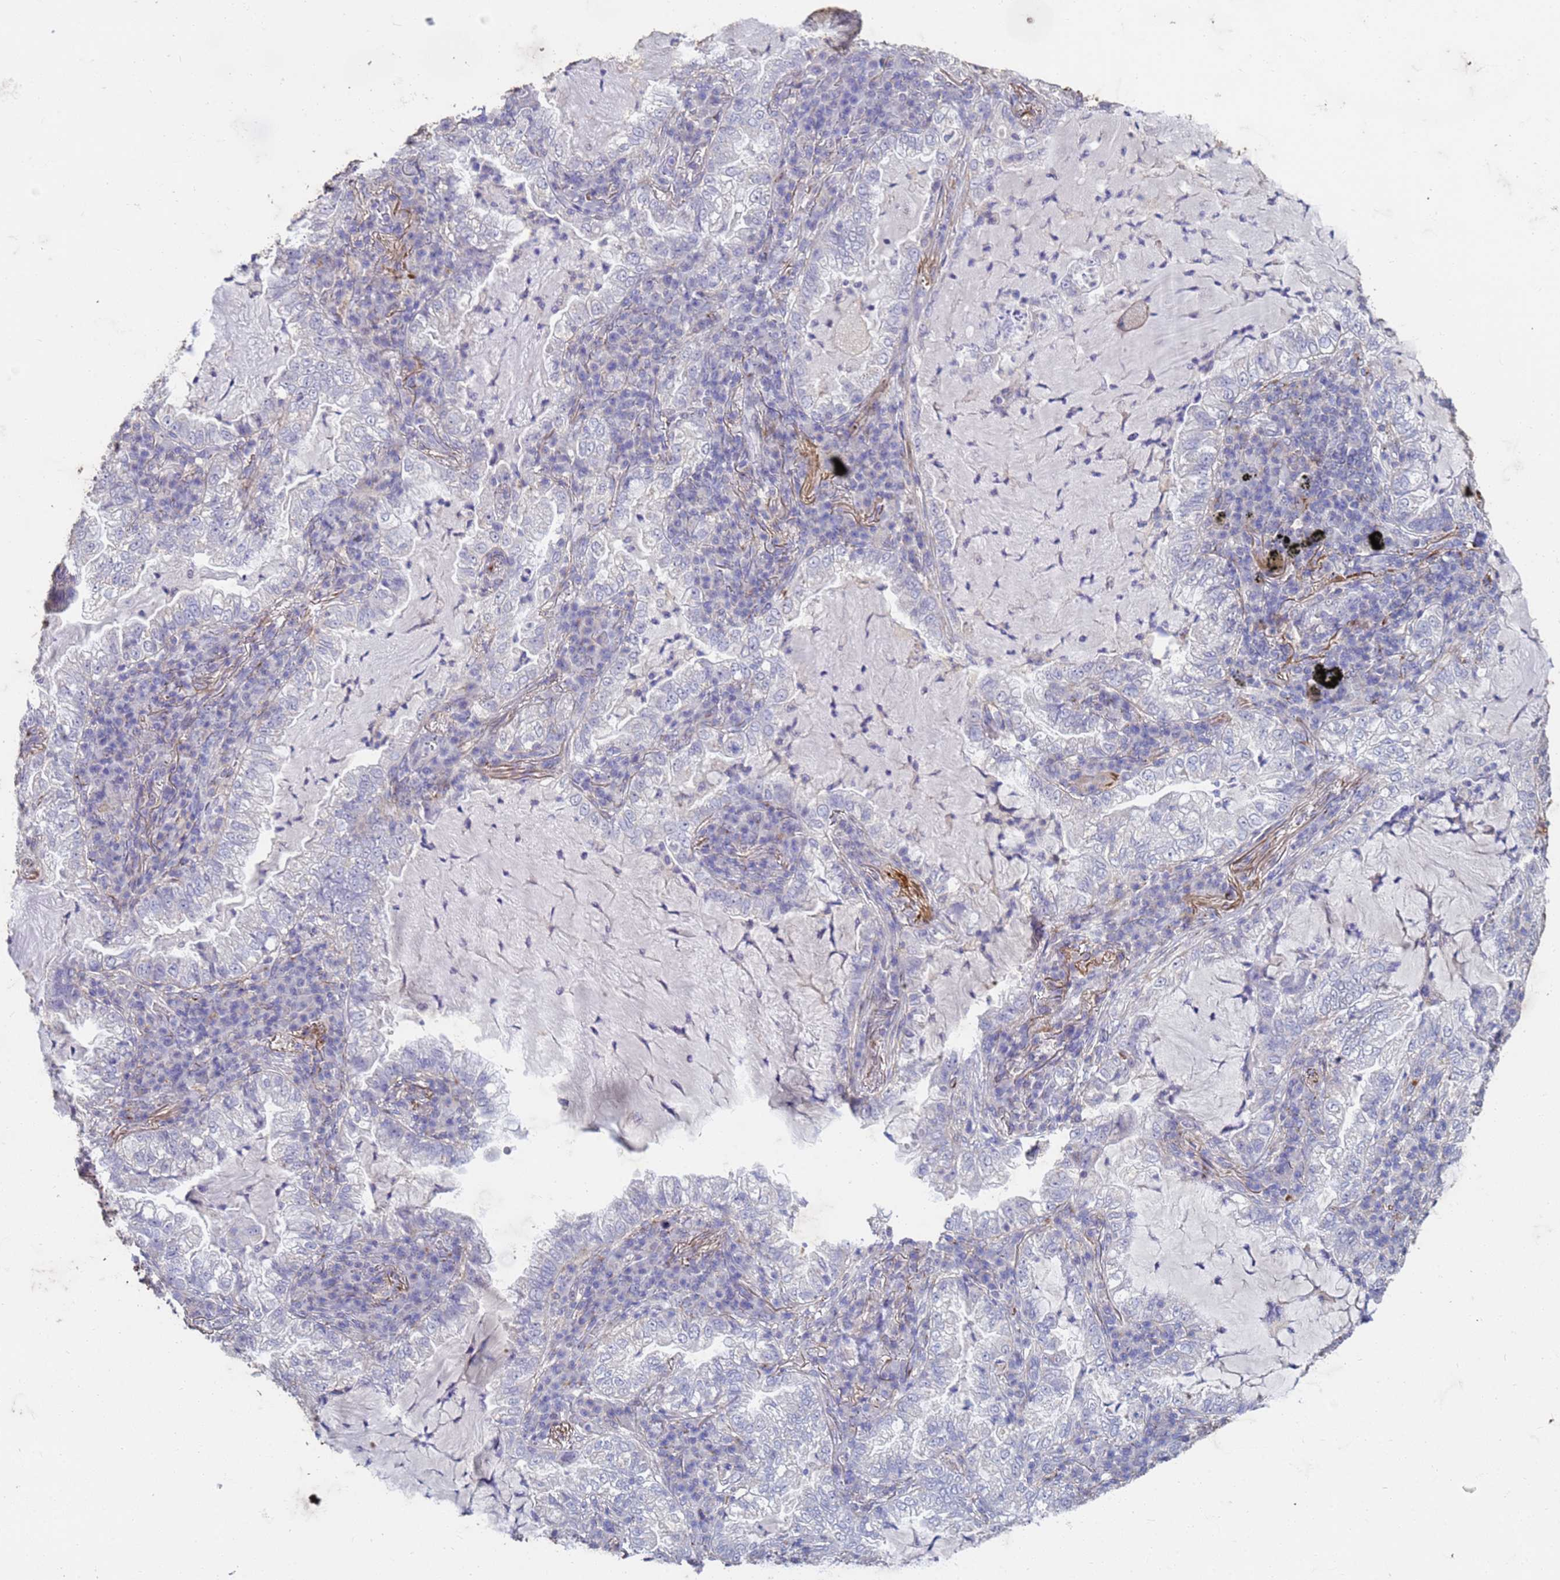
{"staining": {"intensity": "negative", "quantity": "none", "location": "none"}, "tissue": "lung cancer", "cell_type": "Tumor cells", "image_type": "cancer", "snomed": [{"axis": "morphology", "description": "Adenocarcinoma, NOS"}, {"axis": "topography", "description": "Lung"}], "caption": "A high-resolution image shows immunohistochemistry (IHC) staining of adenocarcinoma (lung), which displays no significant expression in tumor cells.", "gene": "SLC25A15", "patient": {"sex": "female", "age": 73}}